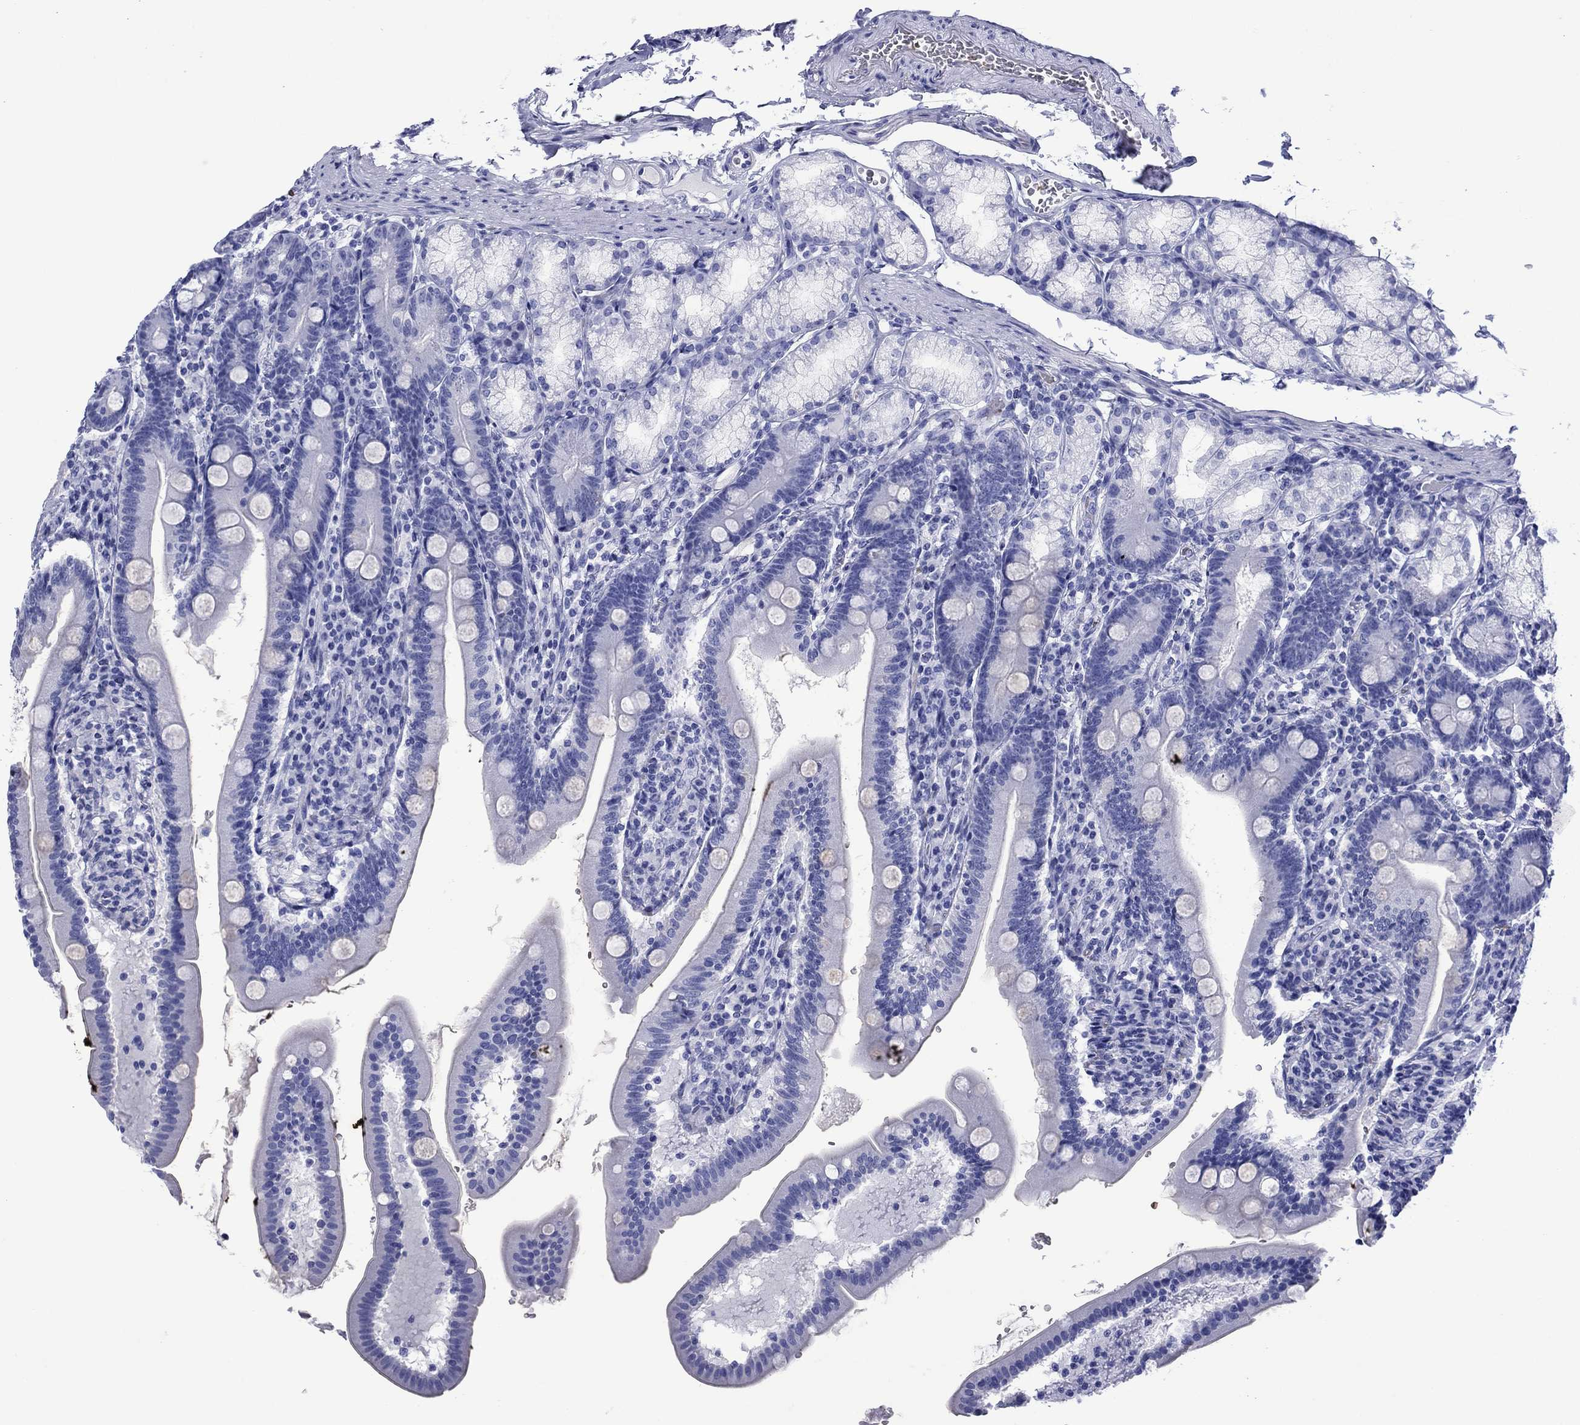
{"staining": {"intensity": "negative", "quantity": "none", "location": "none"}, "tissue": "duodenum", "cell_type": "Glandular cells", "image_type": "normal", "snomed": [{"axis": "morphology", "description": "Normal tissue, NOS"}, {"axis": "topography", "description": "Duodenum"}], "caption": "DAB immunohistochemical staining of normal duodenum exhibits no significant staining in glandular cells.", "gene": "ROM1", "patient": {"sex": "female", "age": 67}}